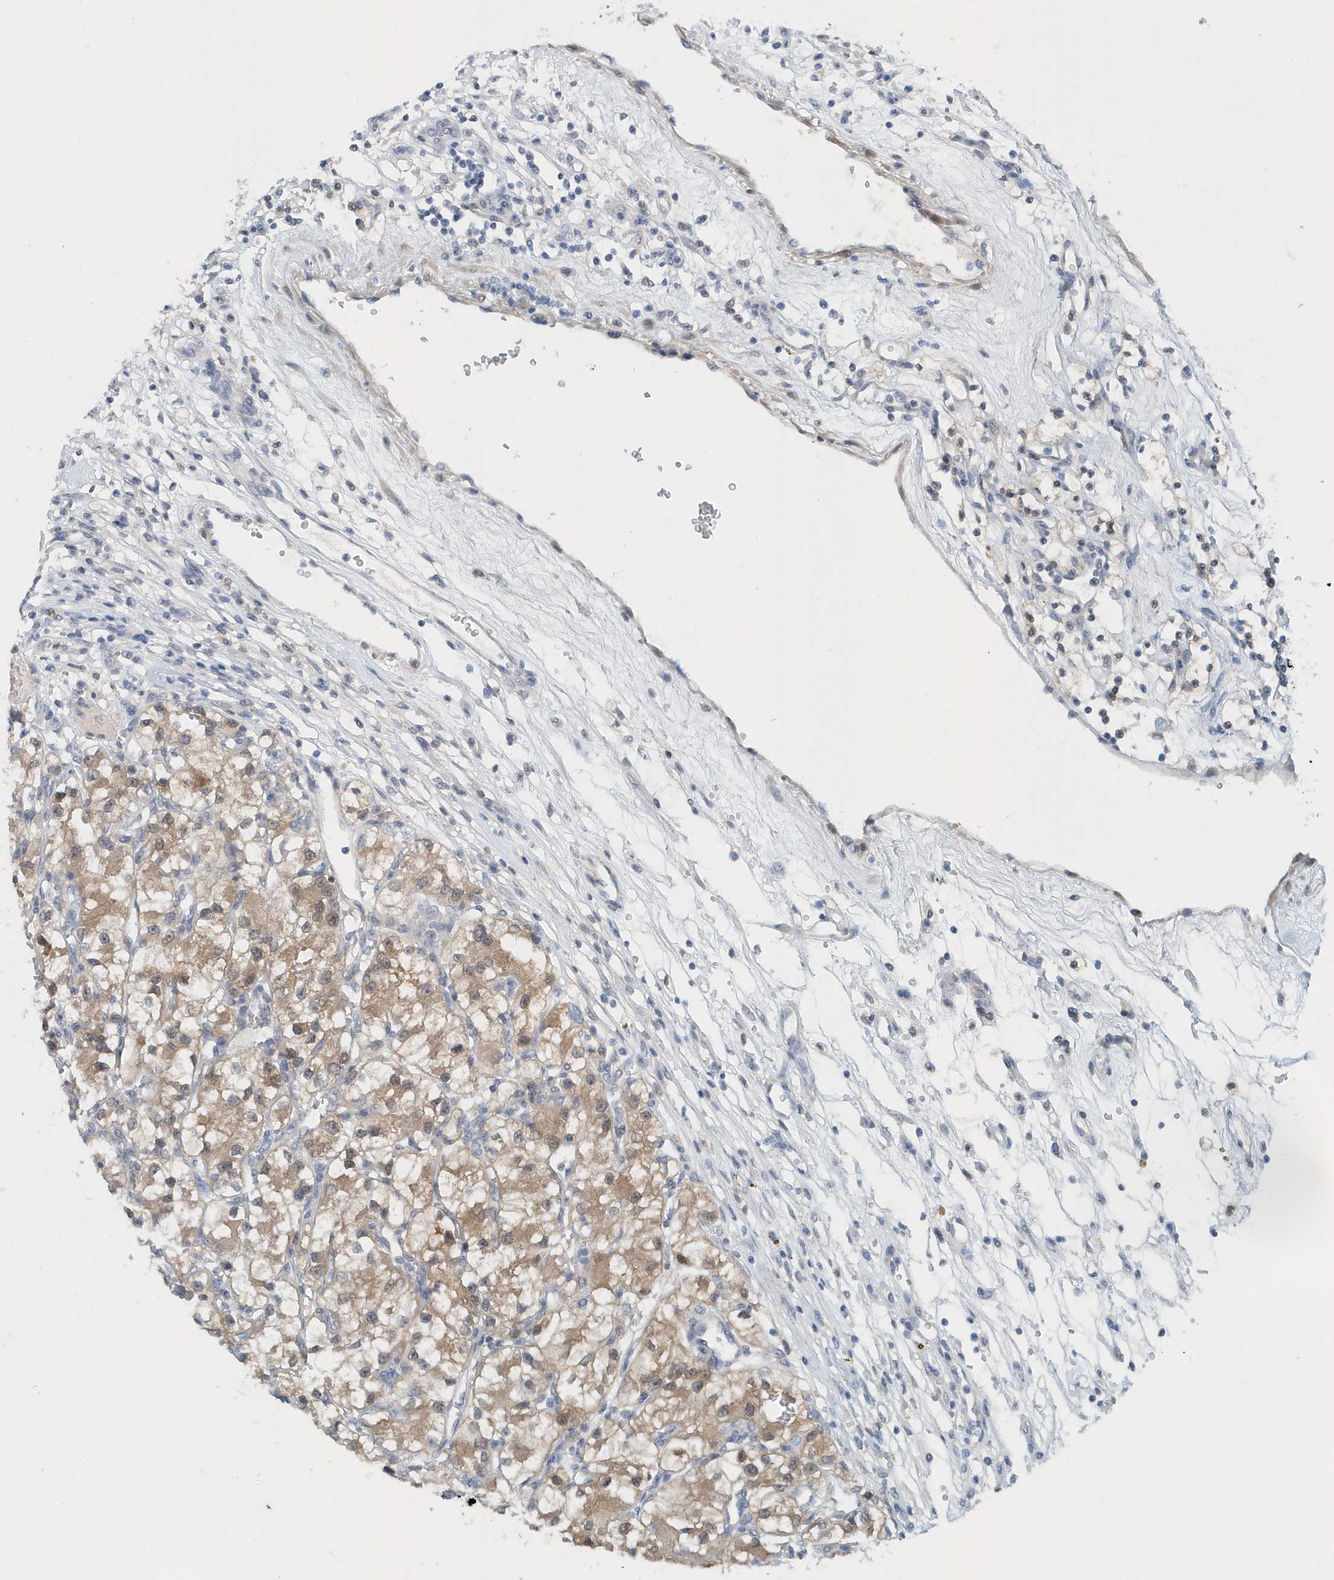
{"staining": {"intensity": "moderate", "quantity": ">75%", "location": "cytoplasmic/membranous"}, "tissue": "renal cancer", "cell_type": "Tumor cells", "image_type": "cancer", "snomed": [{"axis": "morphology", "description": "Adenocarcinoma, NOS"}, {"axis": "topography", "description": "Kidney"}], "caption": "This micrograph displays renal cancer (adenocarcinoma) stained with IHC to label a protein in brown. The cytoplasmic/membranous of tumor cells show moderate positivity for the protein. Nuclei are counter-stained blue.", "gene": "PFN2", "patient": {"sex": "female", "age": 57}}